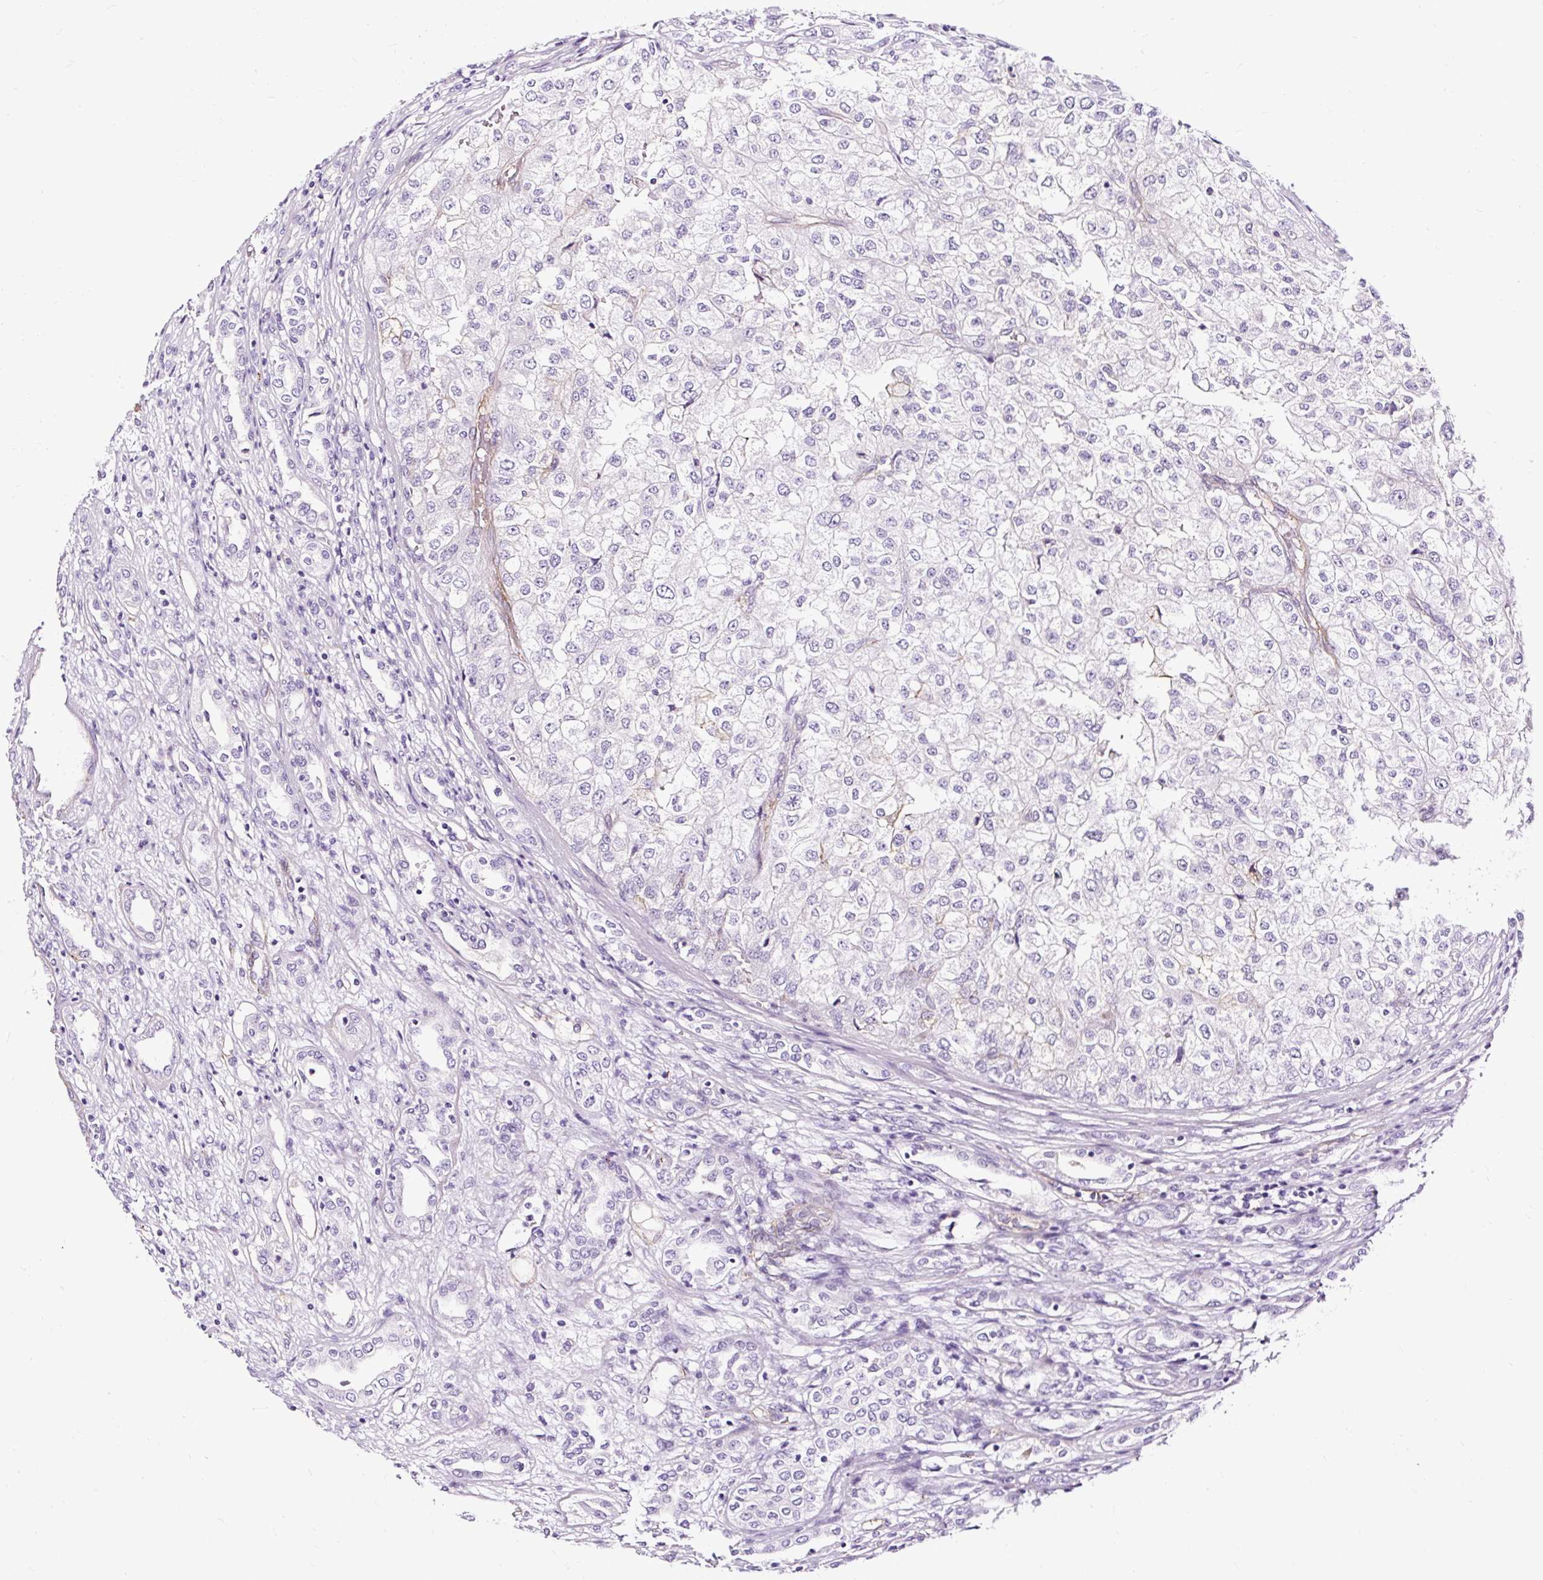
{"staining": {"intensity": "negative", "quantity": "none", "location": "none"}, "tissue": "renal cancer", "cell_type": "Tumor cells", "image_type": "cancer", "snomed": [{"axis": "morphology", "description": "Adenocarcinoma, NOS"}, {"axis": "topography", "description": "Kidney"}], "caption": "Human adenocarcinoma (renal) stained for a protein using immunohistochemistry (IHC) exhibits no positivity in tumor cells.", "gene": "SLC7A8", "patient": {"sex": "female", "age": 54}}